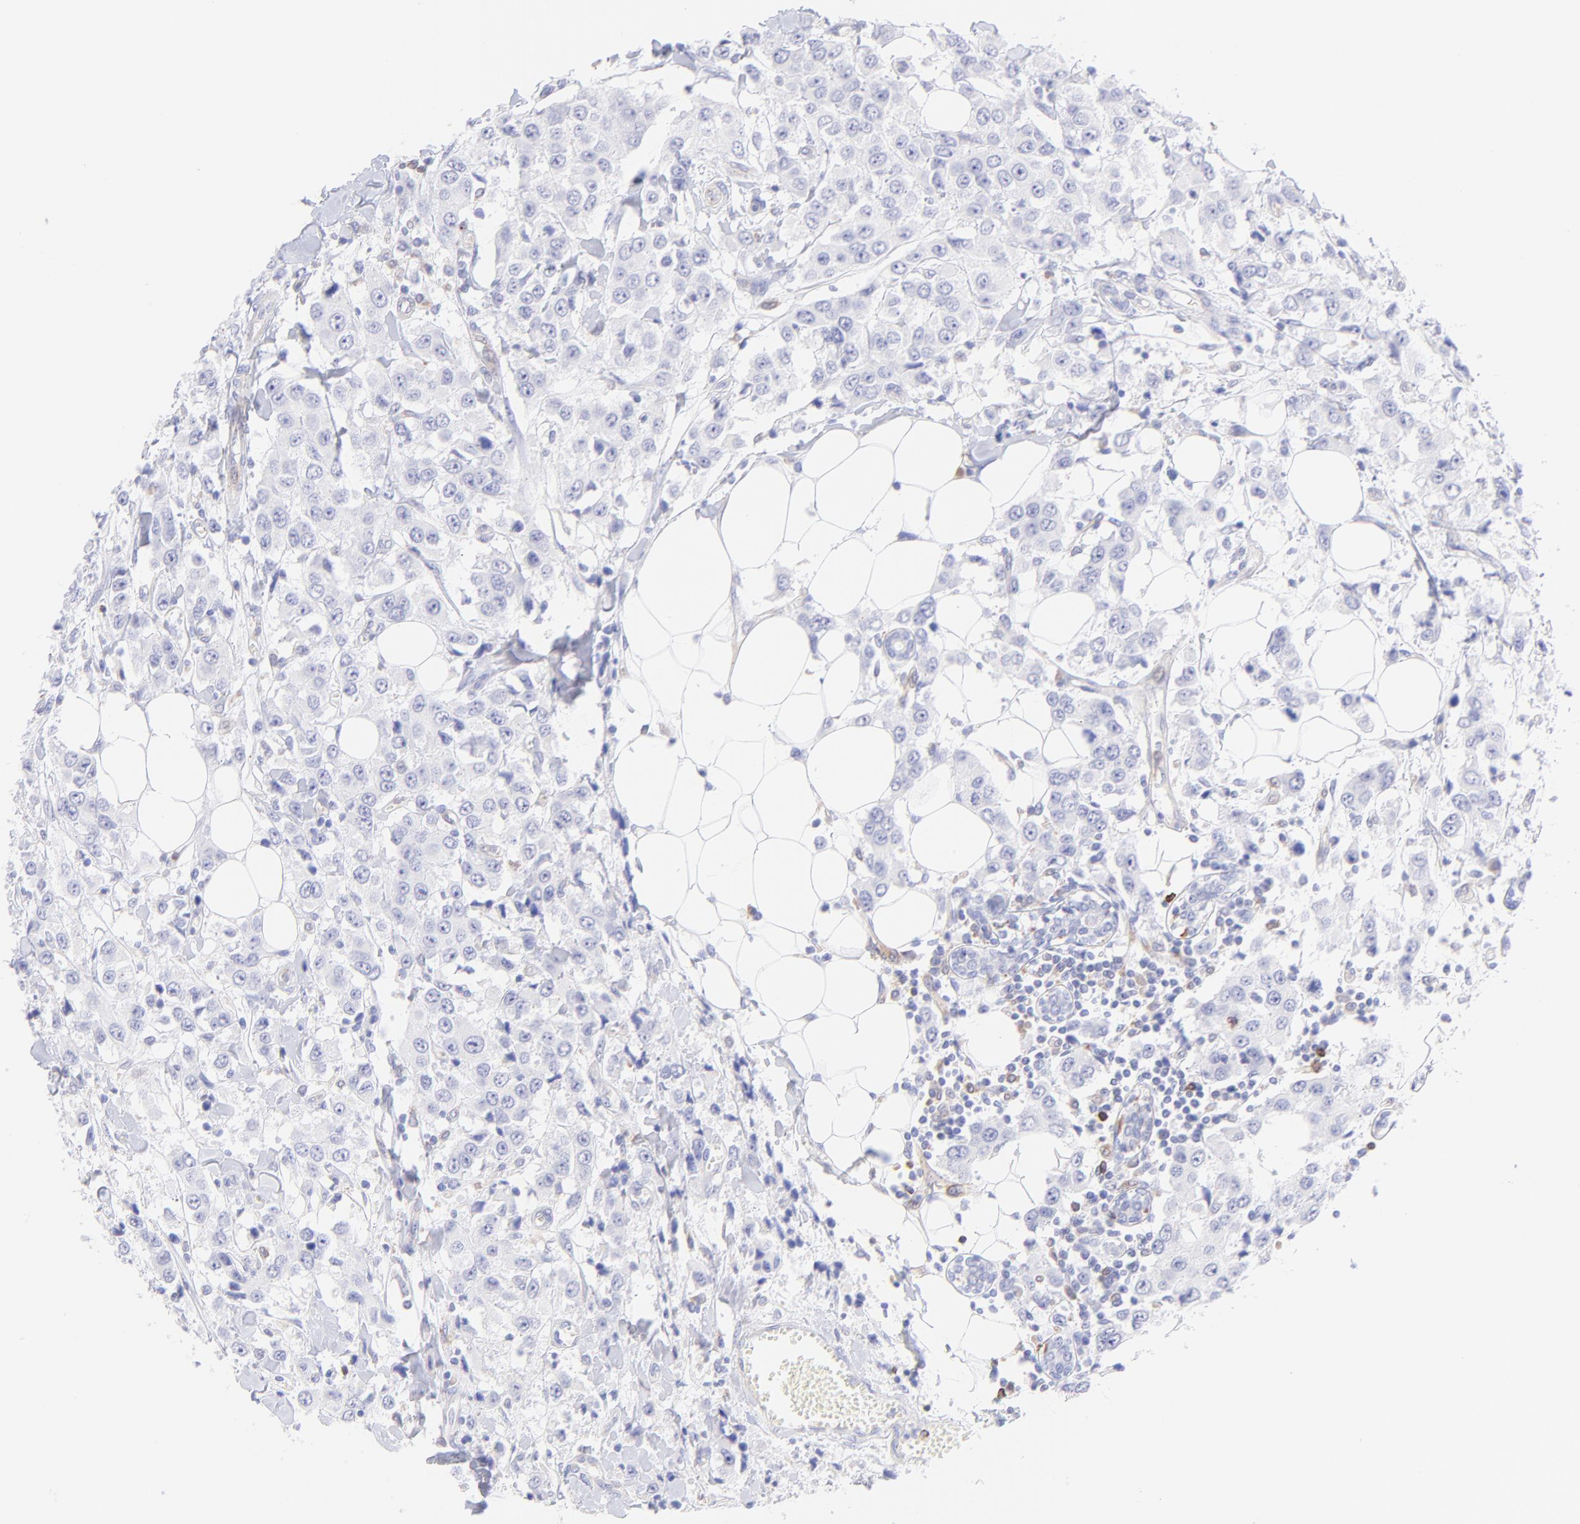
{"staining": {"intensity": "negative", "quantity": "none", "location": "none"}, "tissue": "breast cancer", "cell_type": "Tumor cells", "image_type": "cancer", "snomed": [{"axis": "morphology", "description": "Duct carcinoma"}, {"axis": "topography", "description": "Breast"}], "caption": "This image is of breast cancer (infiltrating ductal carcinoma) stained with immunohistochemistry to label a protein in brown with the nuclei are counter-stained blue. There is no expression in tumor cells.", "gene": "IRAG2", "patient": {"sex": "female", "age": 58}}